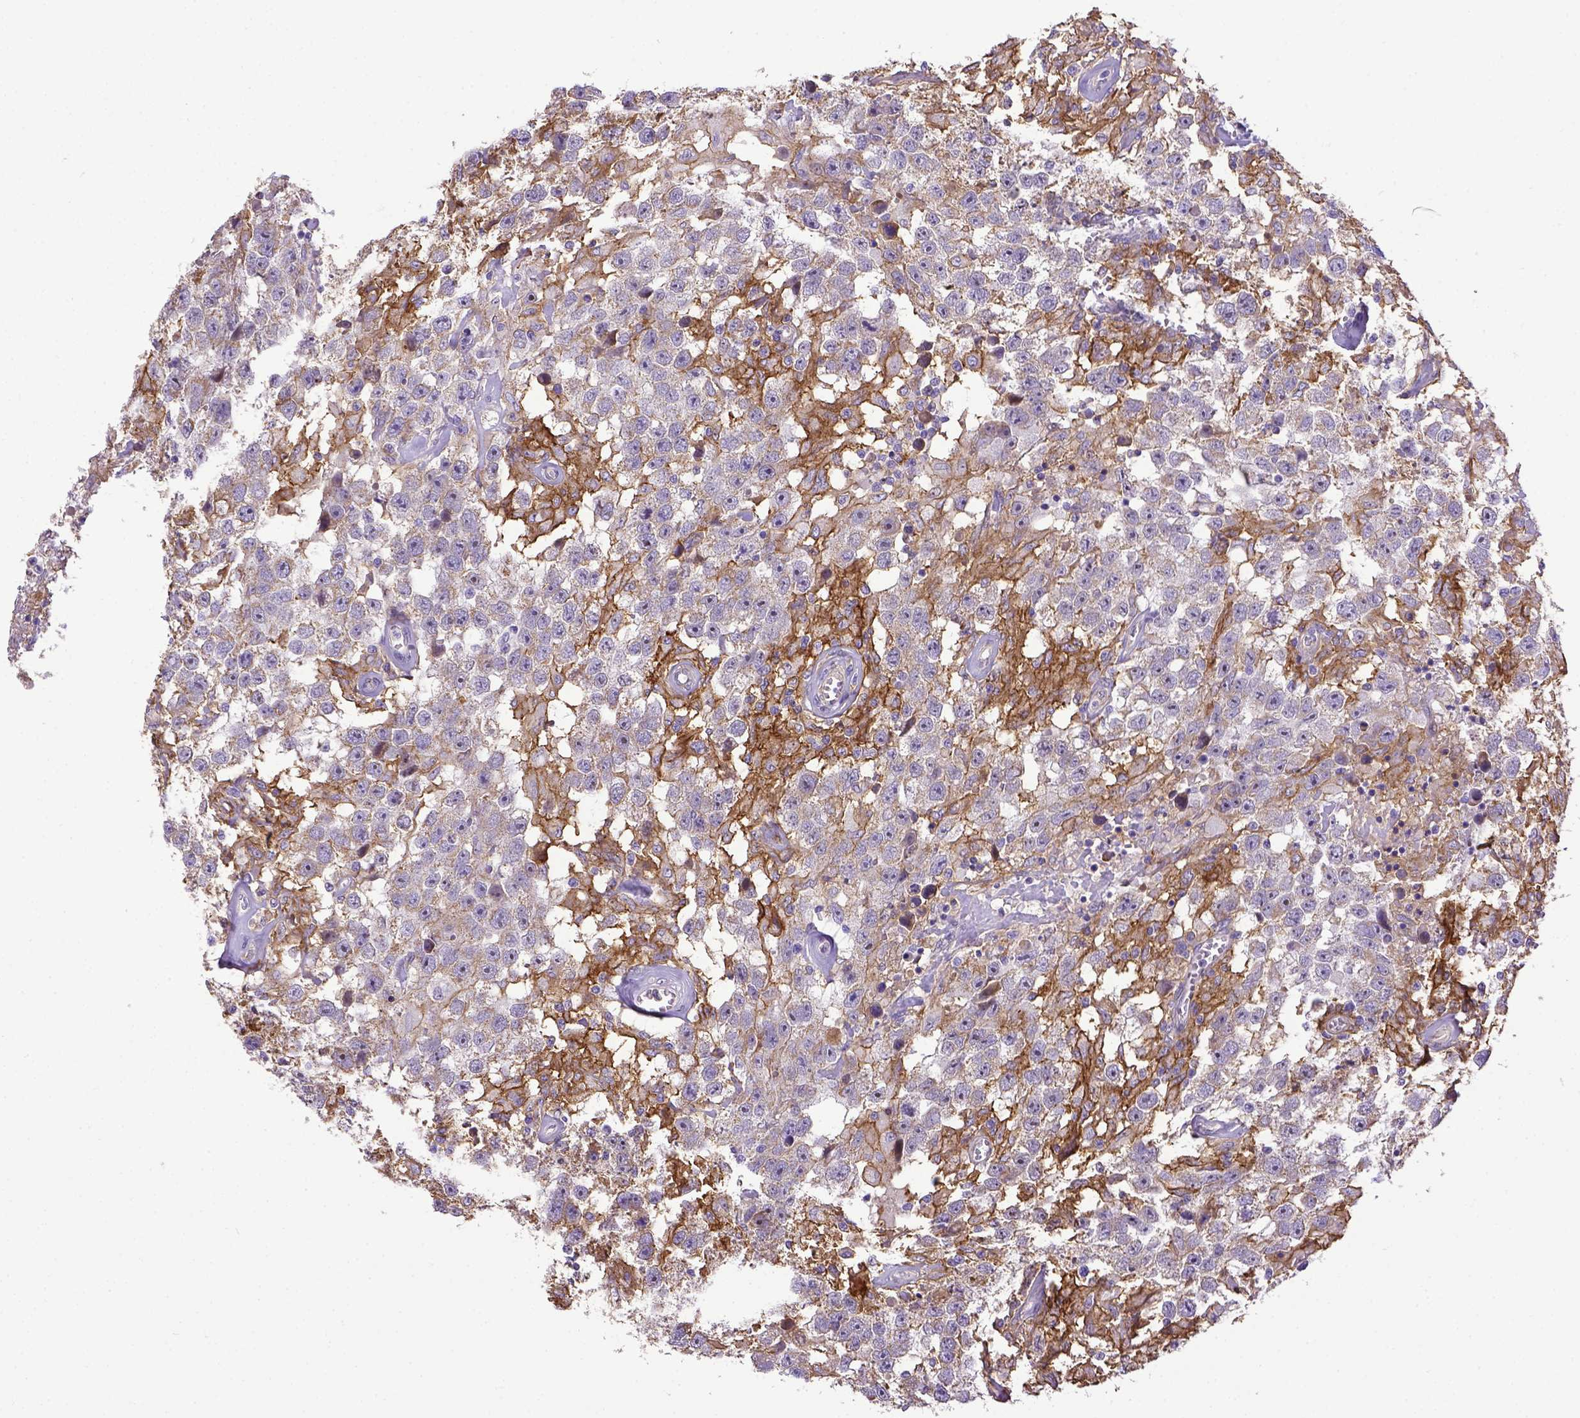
{"staining": {"intensity": "moderate", "quantity": "25%-75%", "location": "cytoplasmic/membranous"}, "tissue": "testis cancer", "cell_type": "Tumor cells", "image_type": "cancer", "snomed": [{"axis": "morphology", "description": "Seminoma, NOS"}, {"axis": "topography", "description": "Testis"}], "caption": "High-power microscopy captured an immunohistochemistry histopathology image of testis cancer, revealing moderate cytoplasmic/membranous expression in approximately 25%-75% of tumor cells. (DAB IHC, brown staining for protein, blue staining for nuclei).", "gene": "CD40", "patient": {"sex": "male", "age": 43}}